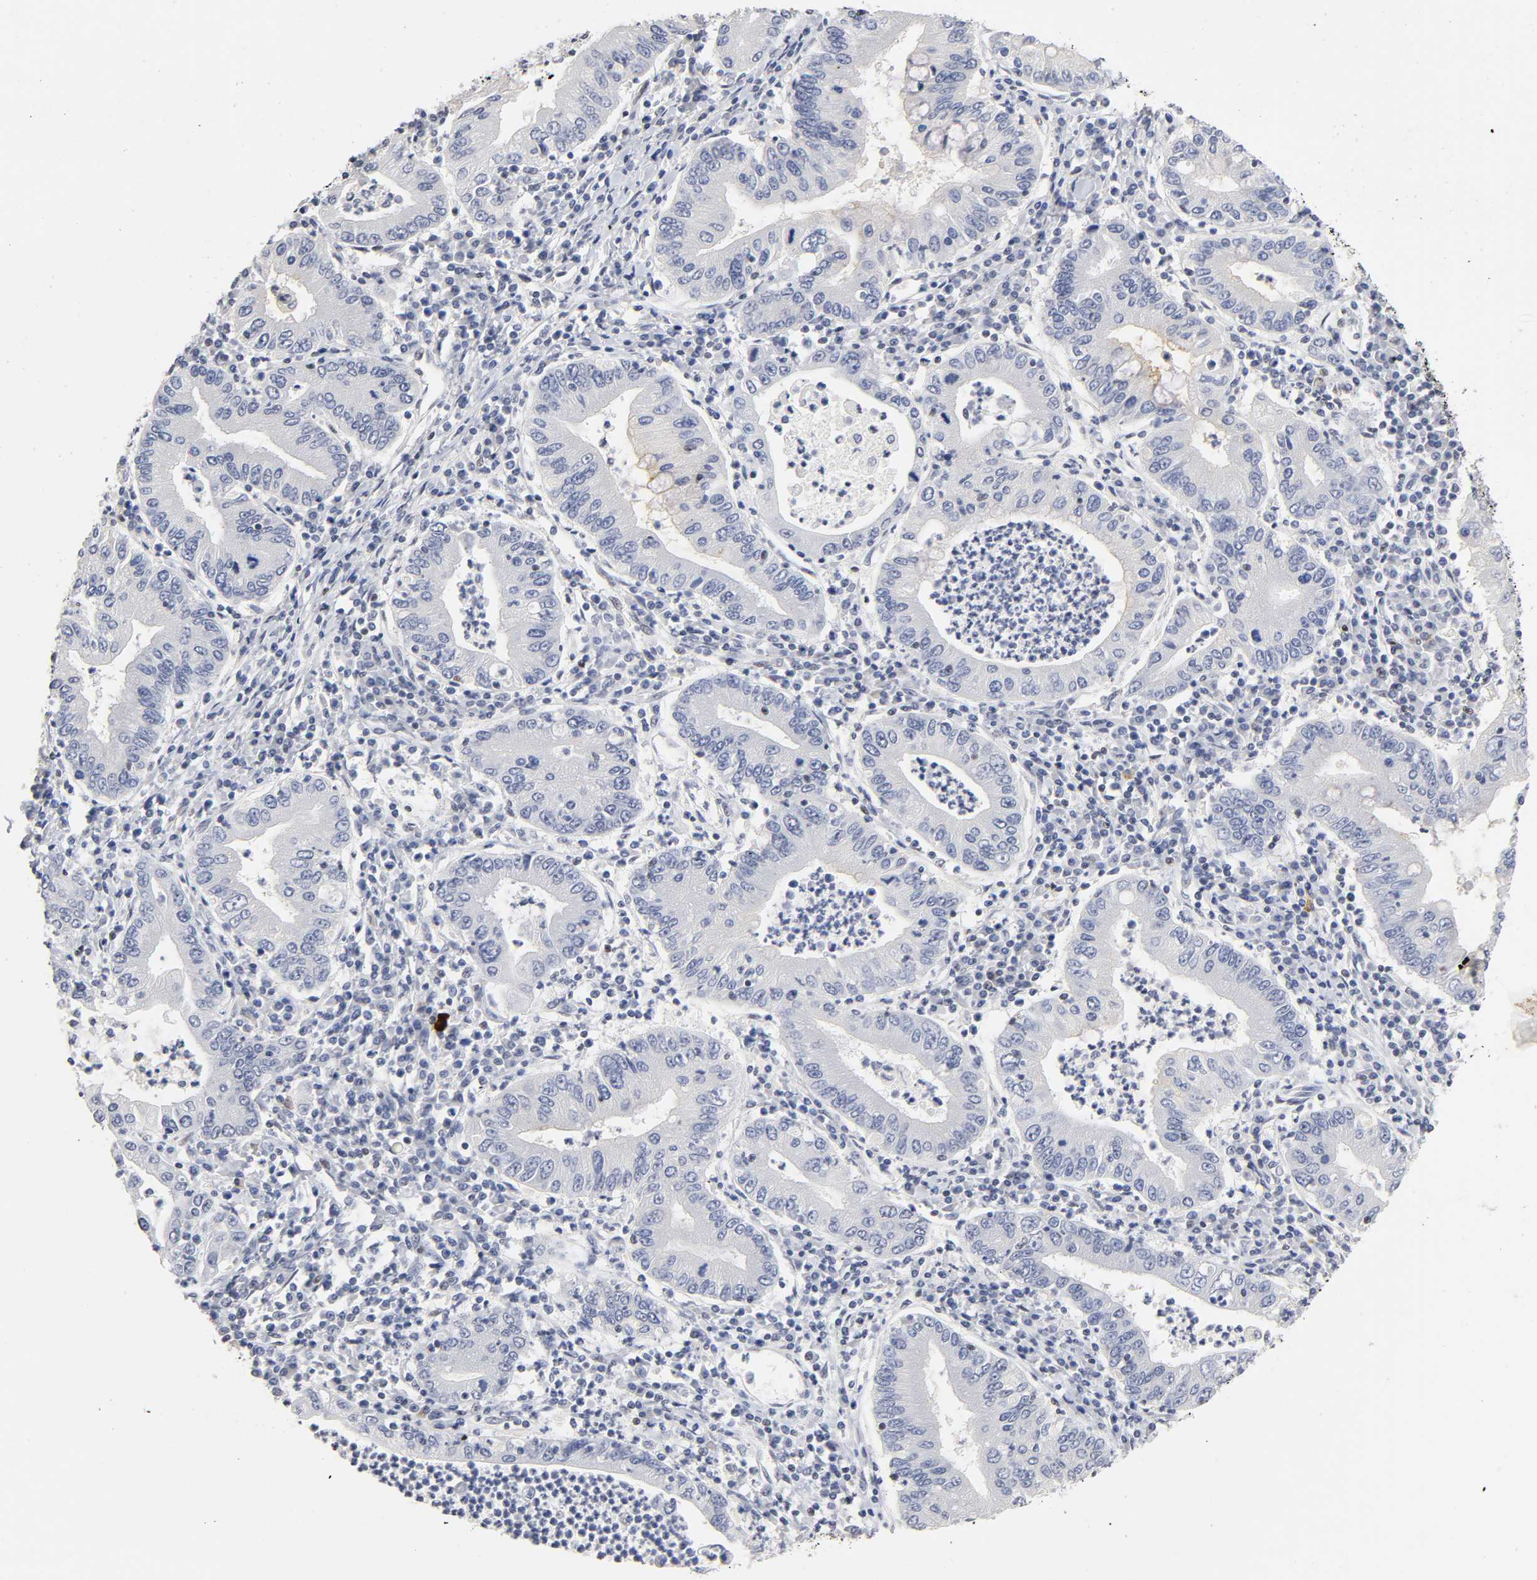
{"staining": {"intensity": "negative", "quantity": "none", "location": "none"}, "tissue": "stomach cancer", "cell_type": "Tumor cells", "image_type": "cancer", "snomed": [{"axis": "morphology", "description": "Normal tissue, NOS"}, {"axis": "morphology", "description": "Adenocarcinoma, NOS"}, {"axis": "topography", "description": "Esophagus"}, {"axis": "topography", "description": "Stomach, upper"}, {"axis": "topography", "description": "Peripheral nerve tissue"}], "caption": "The micrograph displays no significant expression in tumor cells of adenocarcinoma (stomach).", "gene": "NR3C1", "patient": {"sex": "male", "age": 62}}